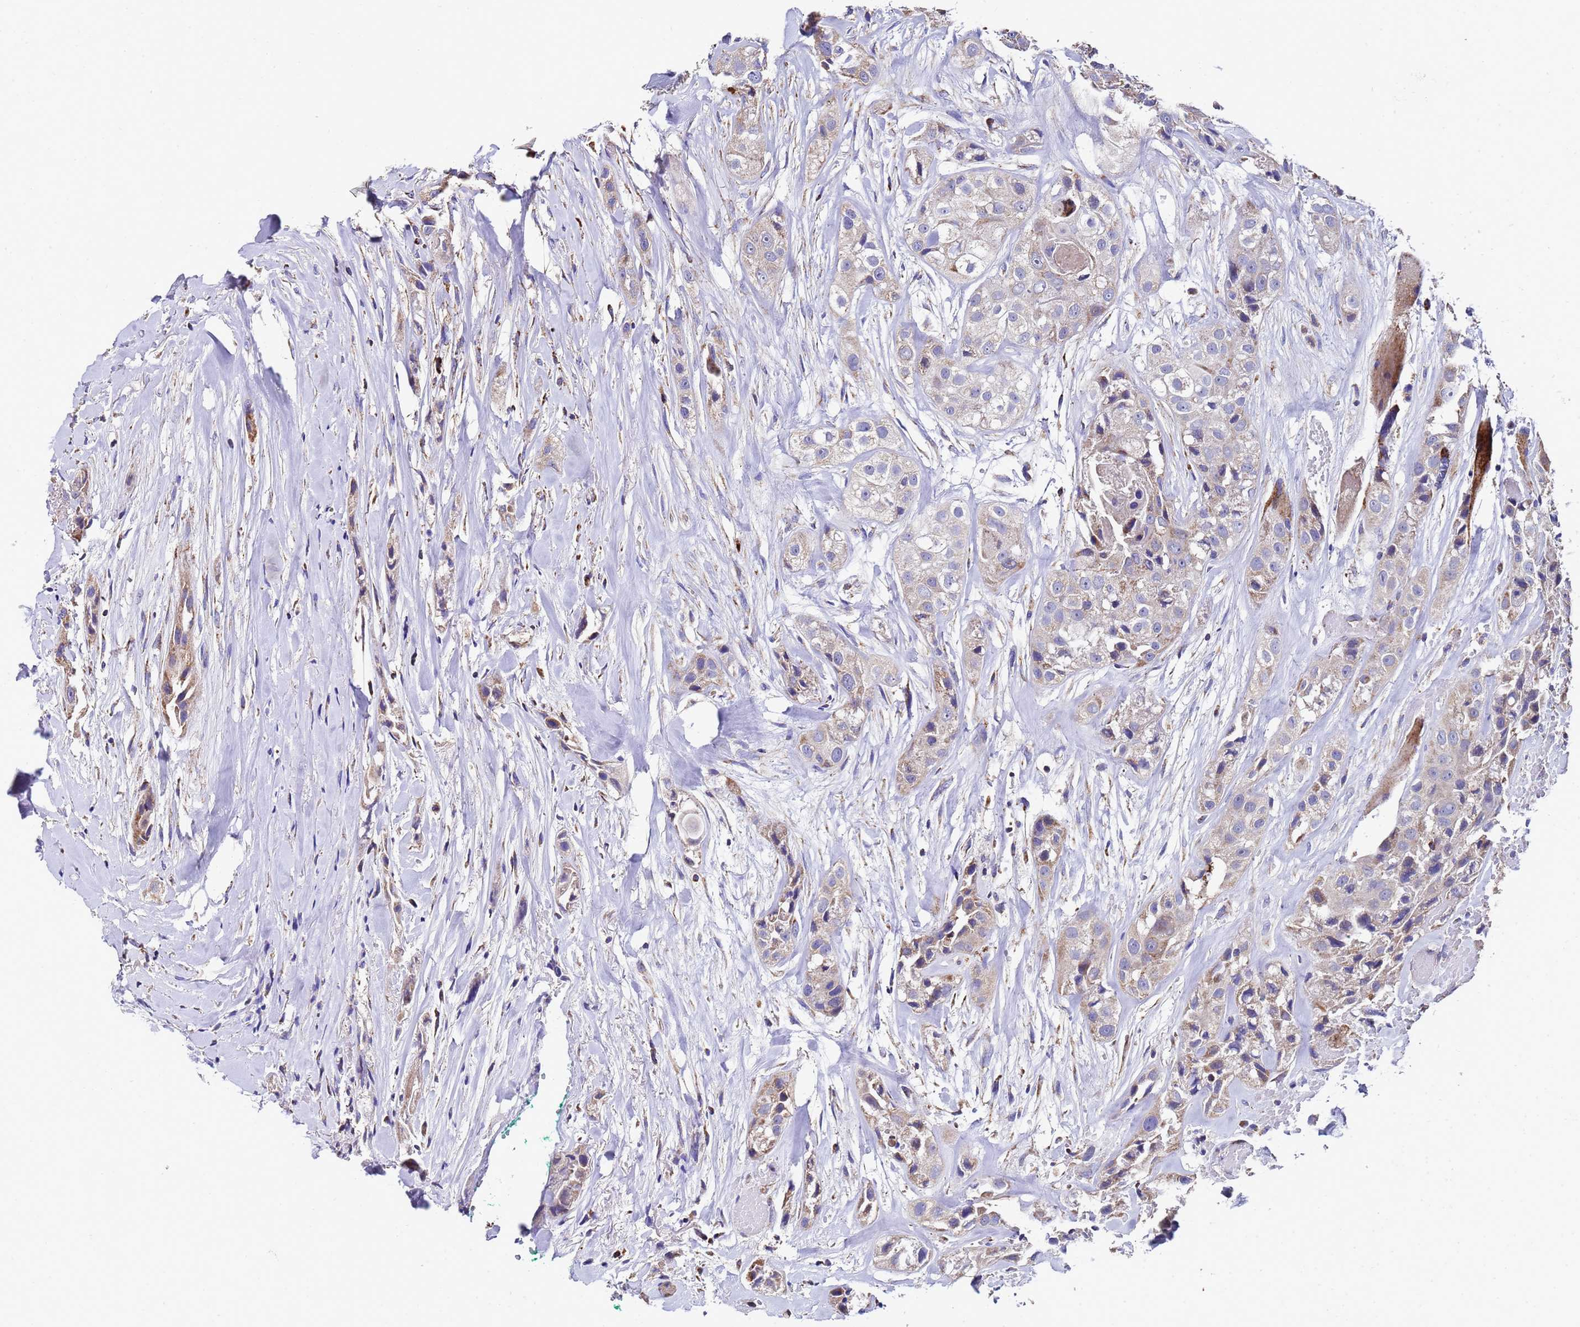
{"staining": {"intensity": "weak", "quantity": ">75%", "location": "cytoplasmic/membranous"}, "tissue": "head and neck cancer", "cell_type": "Tumor cells", "image_type": "cancer", "snomed": [{"axis": "morphology", "description": "Normal tissue, NOS"}, {"axis": "morphology", "description": "Squamous cell carcinoma, NOS"}, {"axis": "topography", "description": "Skeletal muscle"}, {"axis": "topography", "description": "Head-Neck"}], "caption": "Immunohistochemical staining of head and neck squamous cell carcinoma demonstrates weak cytoplasmic/membranous protein staining in approximately >75% of tumor cells.", "gene": "MRPS12", "patient": {"sex": "male", "age": 51}}